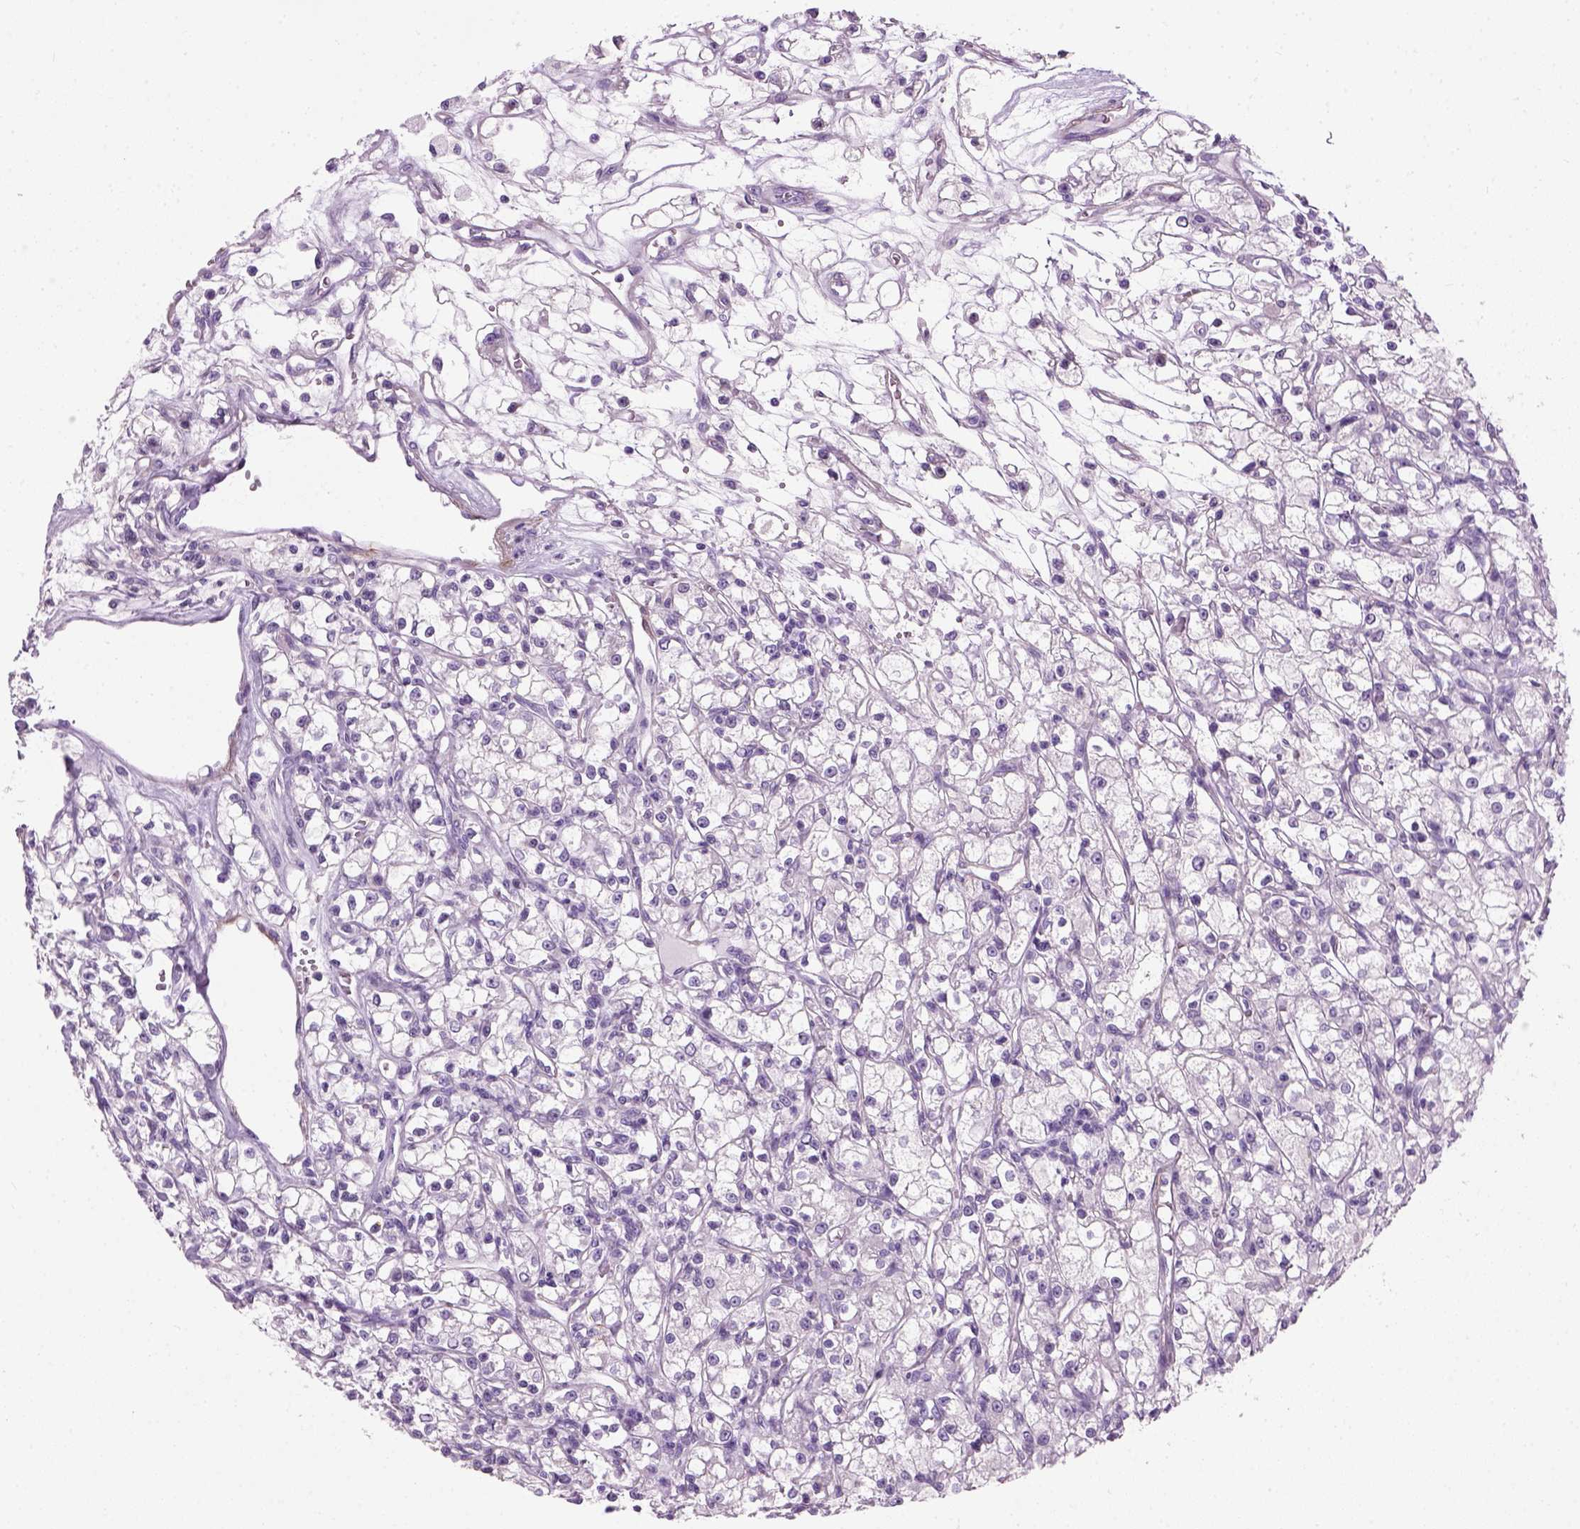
{"staining": {"intensity": "negative", "quantity": "none", "location": "none"}, "tissue": "renal cancer", "cell_type": "Tumor cells", "image_type": "cancer", "snomed": [{"axis": "morphology", "description": "Adenocarcinoma, NOS"}, {"axis": "topography", "description": "Kidney"}], "caption": "Histopathology image shows no protein expression in tumor cells of adenocarcinoma (renal) tissue.", "gene": "FAM161A", "patient": {"sex": "female", "age": 59}}